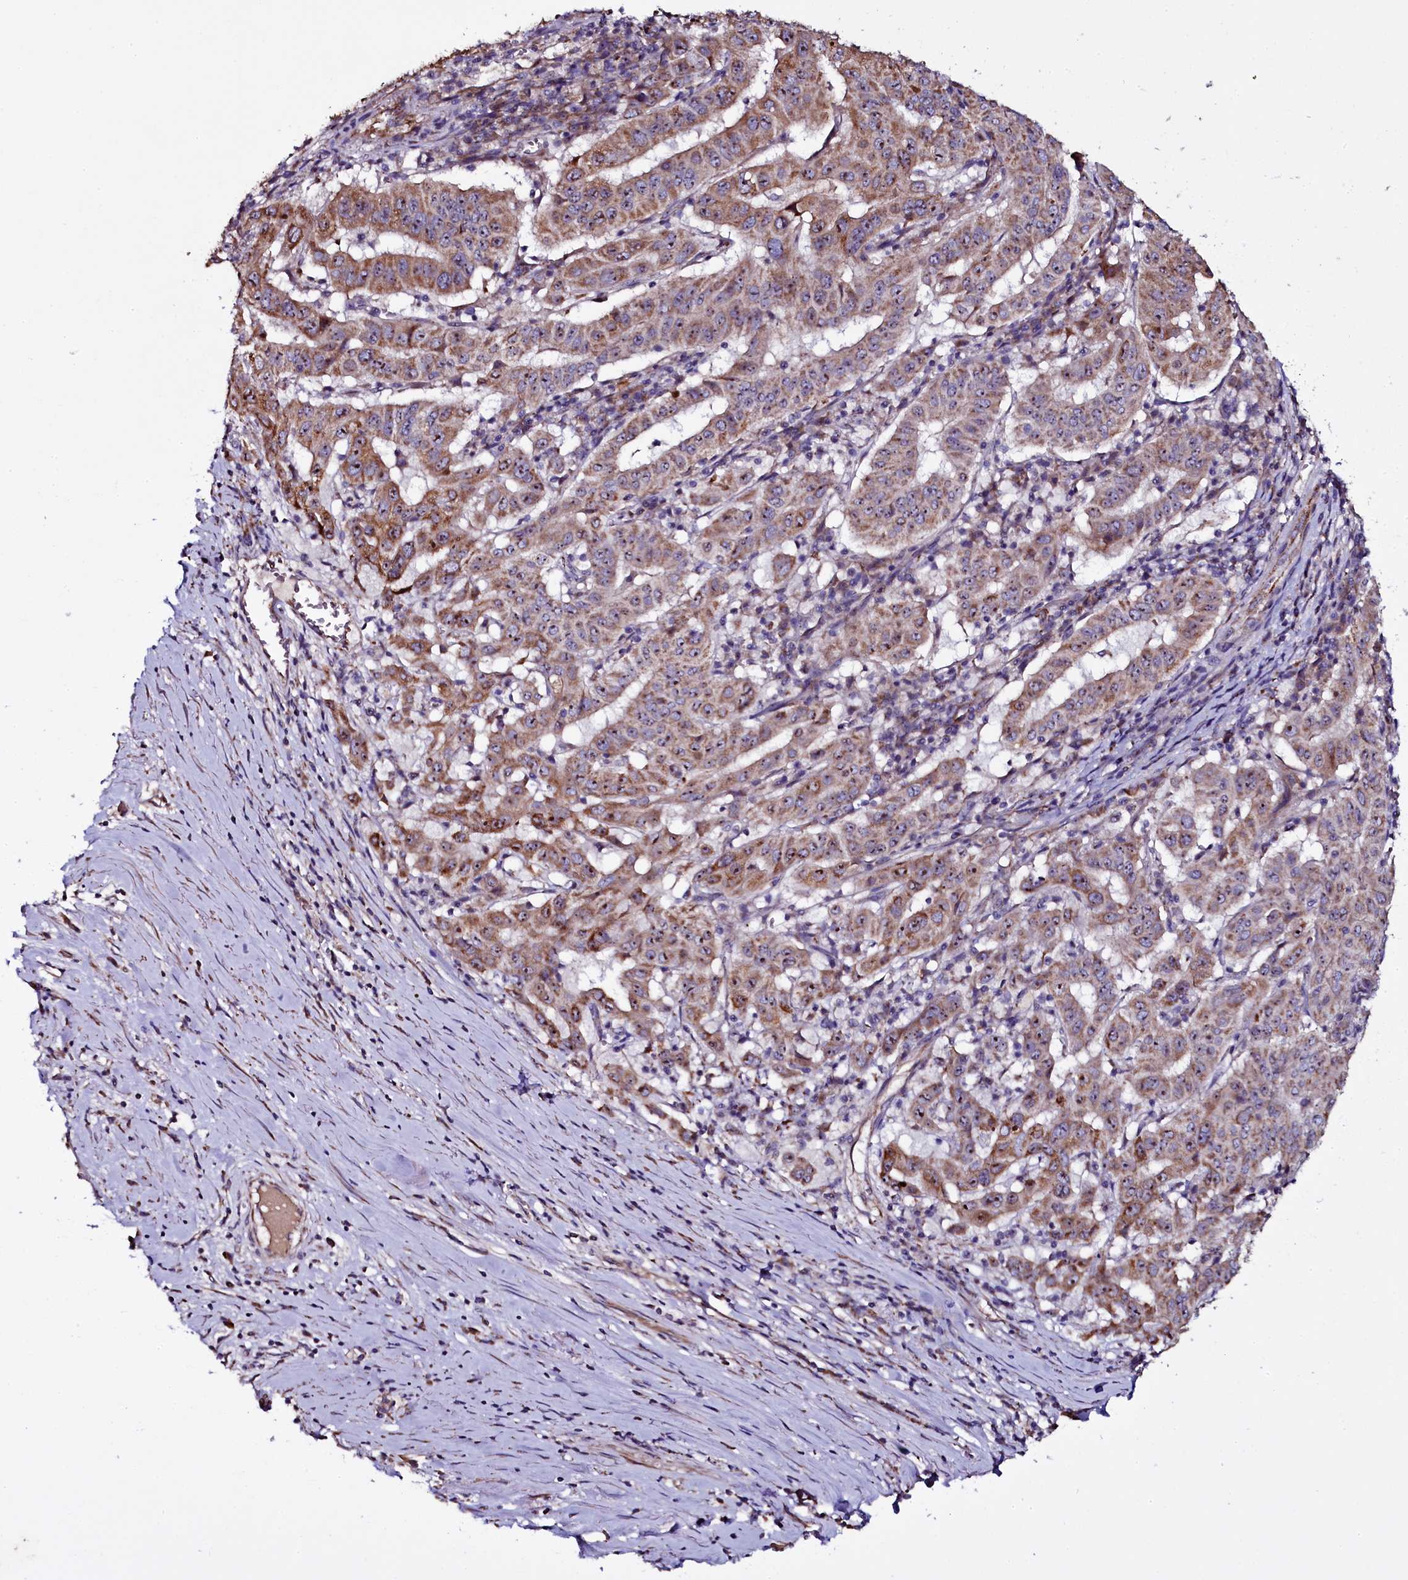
{"staining": {"intensity": "moderate", "quantity": ">75%", "location": "cytoplasmic/membranous,nuclear"}, "tissue": "pancreatic cancer", "cell_type": "Tumor cells", "image_type": "cancer", "snomed": [{"axis": "morphology", "description": "Adenocarcinoma, NOS"}, {"axis": "topography", "description": "Pancreas"}], "caption": "The micrograph shows a brown stain indicating the presence of a protein in the cytoplasmic/membranous and nuclear of tumor cells in pancreatic cancer. Nuclei are stained in blue.", "gene": "NAA80", "patient": {"sex": "male", "age": 63}}